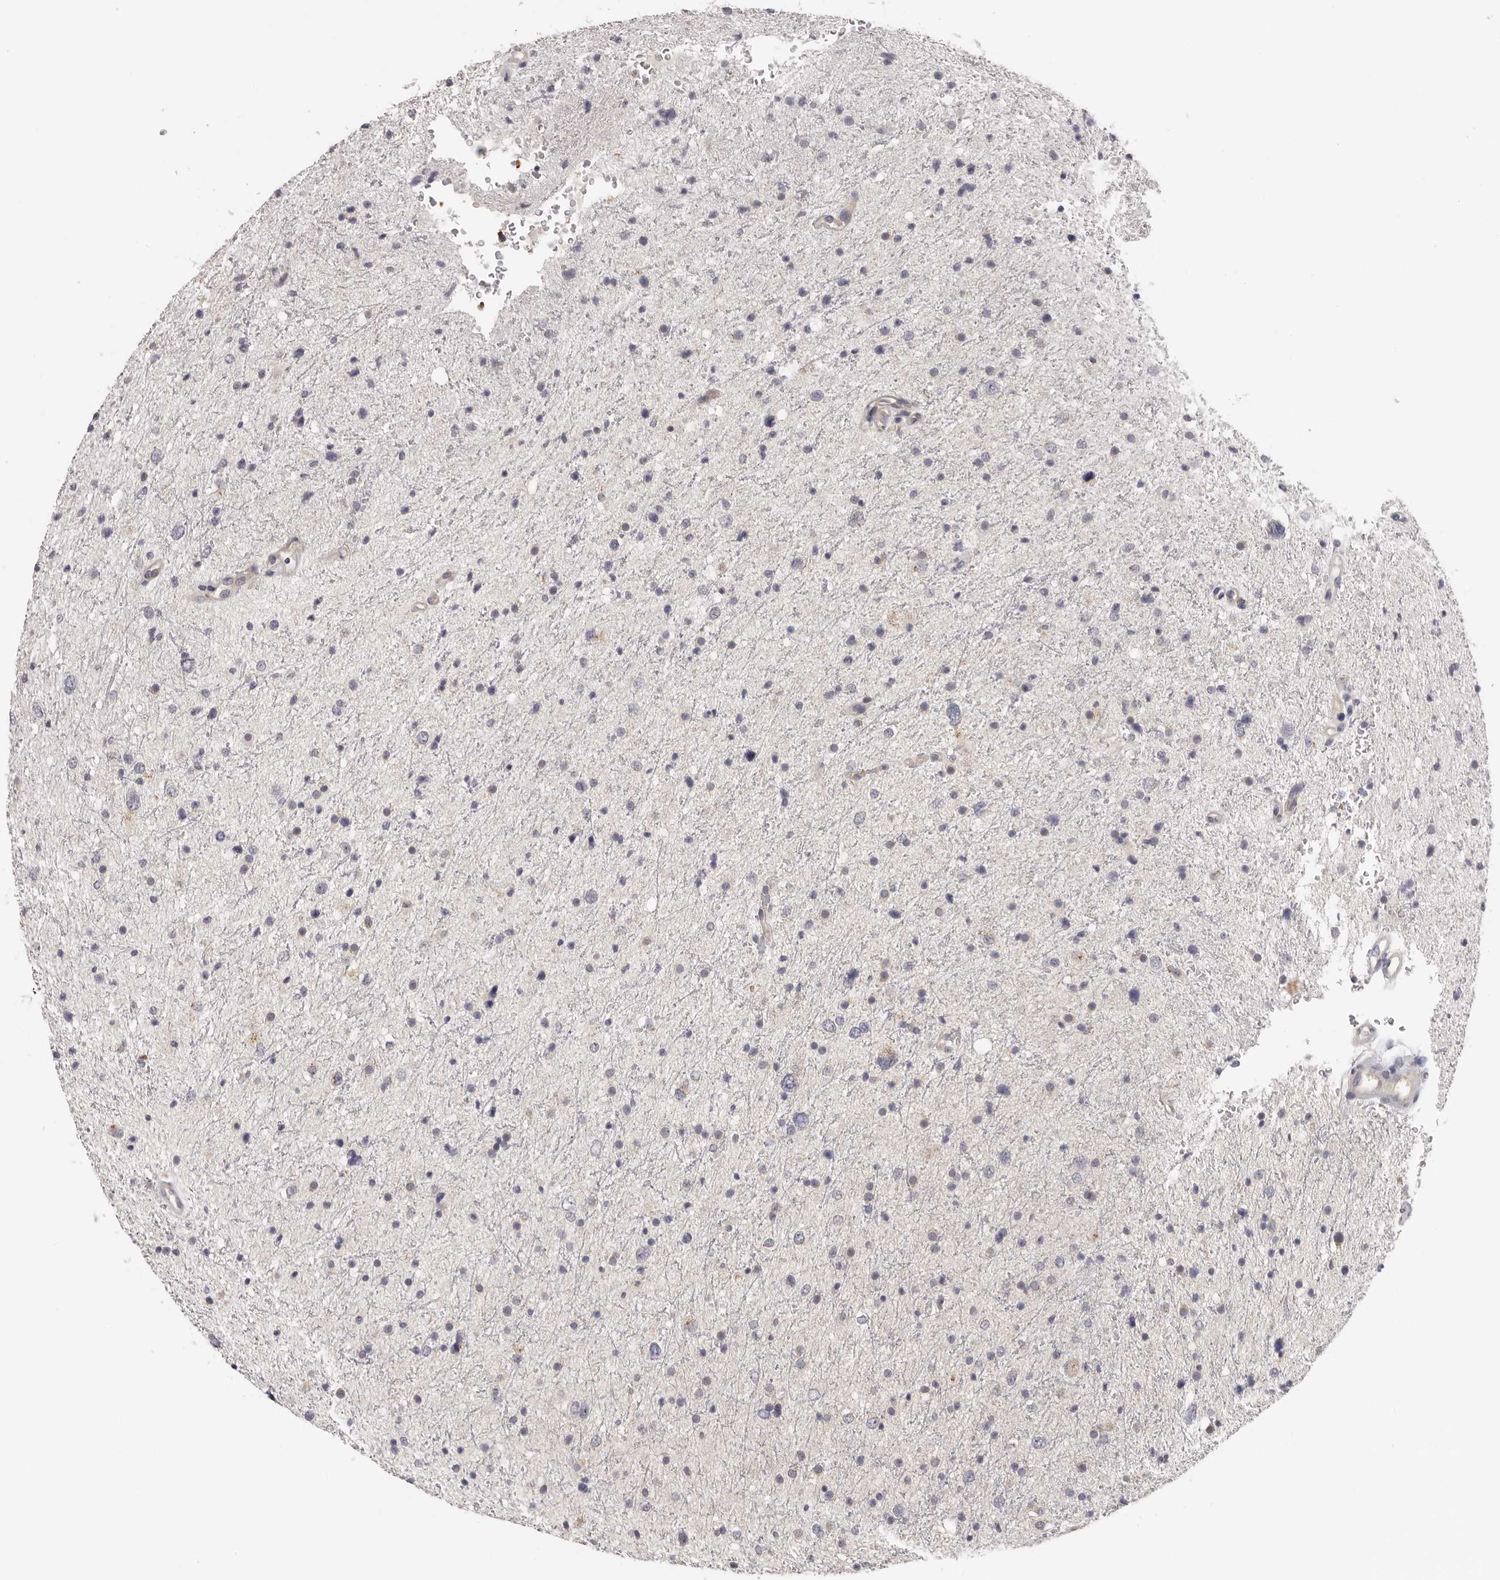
{"staining": {"intensity": "negative", "quantity": "none", "location": "none"}, "tissue": "glioma", "cell_type": "Tumor cells", "image_type": "cancer", "snomed": [{"axis": "morphology", "description": "Glioma, malignant, Low grade"}, {"axis": "topography", "description": "Brain"}], "caption": "Tumor cells show no significant expression in glioma.", "gene": "KIF2B", "patient": {"sex": "female", "age": 37}}